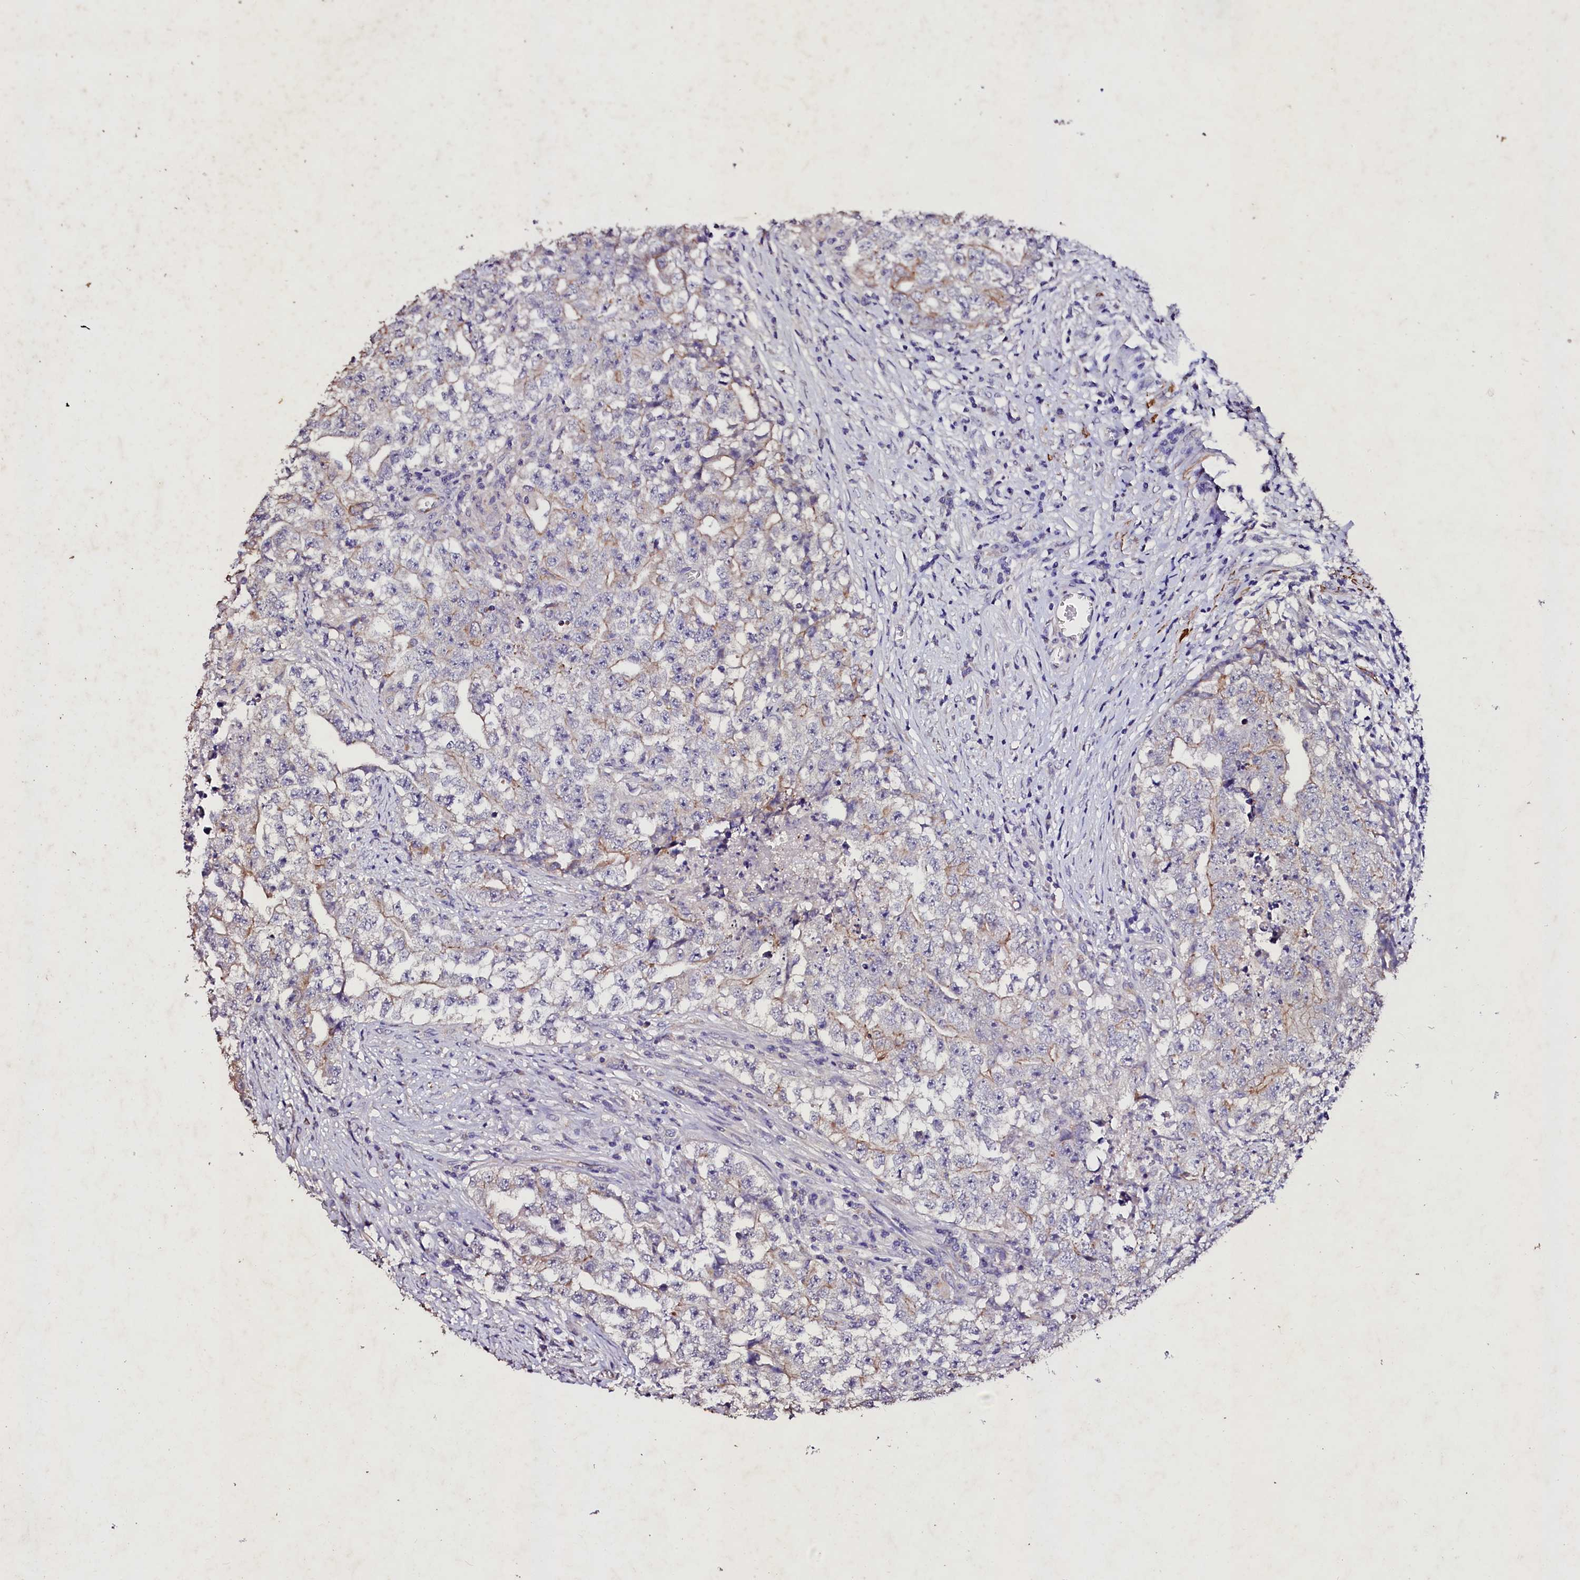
{"staining": {"intensity": "negative", "quantity": "none", "location": "none"}, "tissue": "testis cancer", "cell_type": "Tumor cells", "image_type": "cancer", "snomed": [{"axis": "morphology", "description": "Seminoma, NOS"}, {"axis": "morphology", "description": "Carcinoma, Embryonal, NOS"}, {"axis": "topography", "description": "Testis"}], "caption": "Tumor cells are negative for brown protein staining in seminoma (testis).", "gene": "VPS36", "patient": {"sex": "male", "age": 43}}